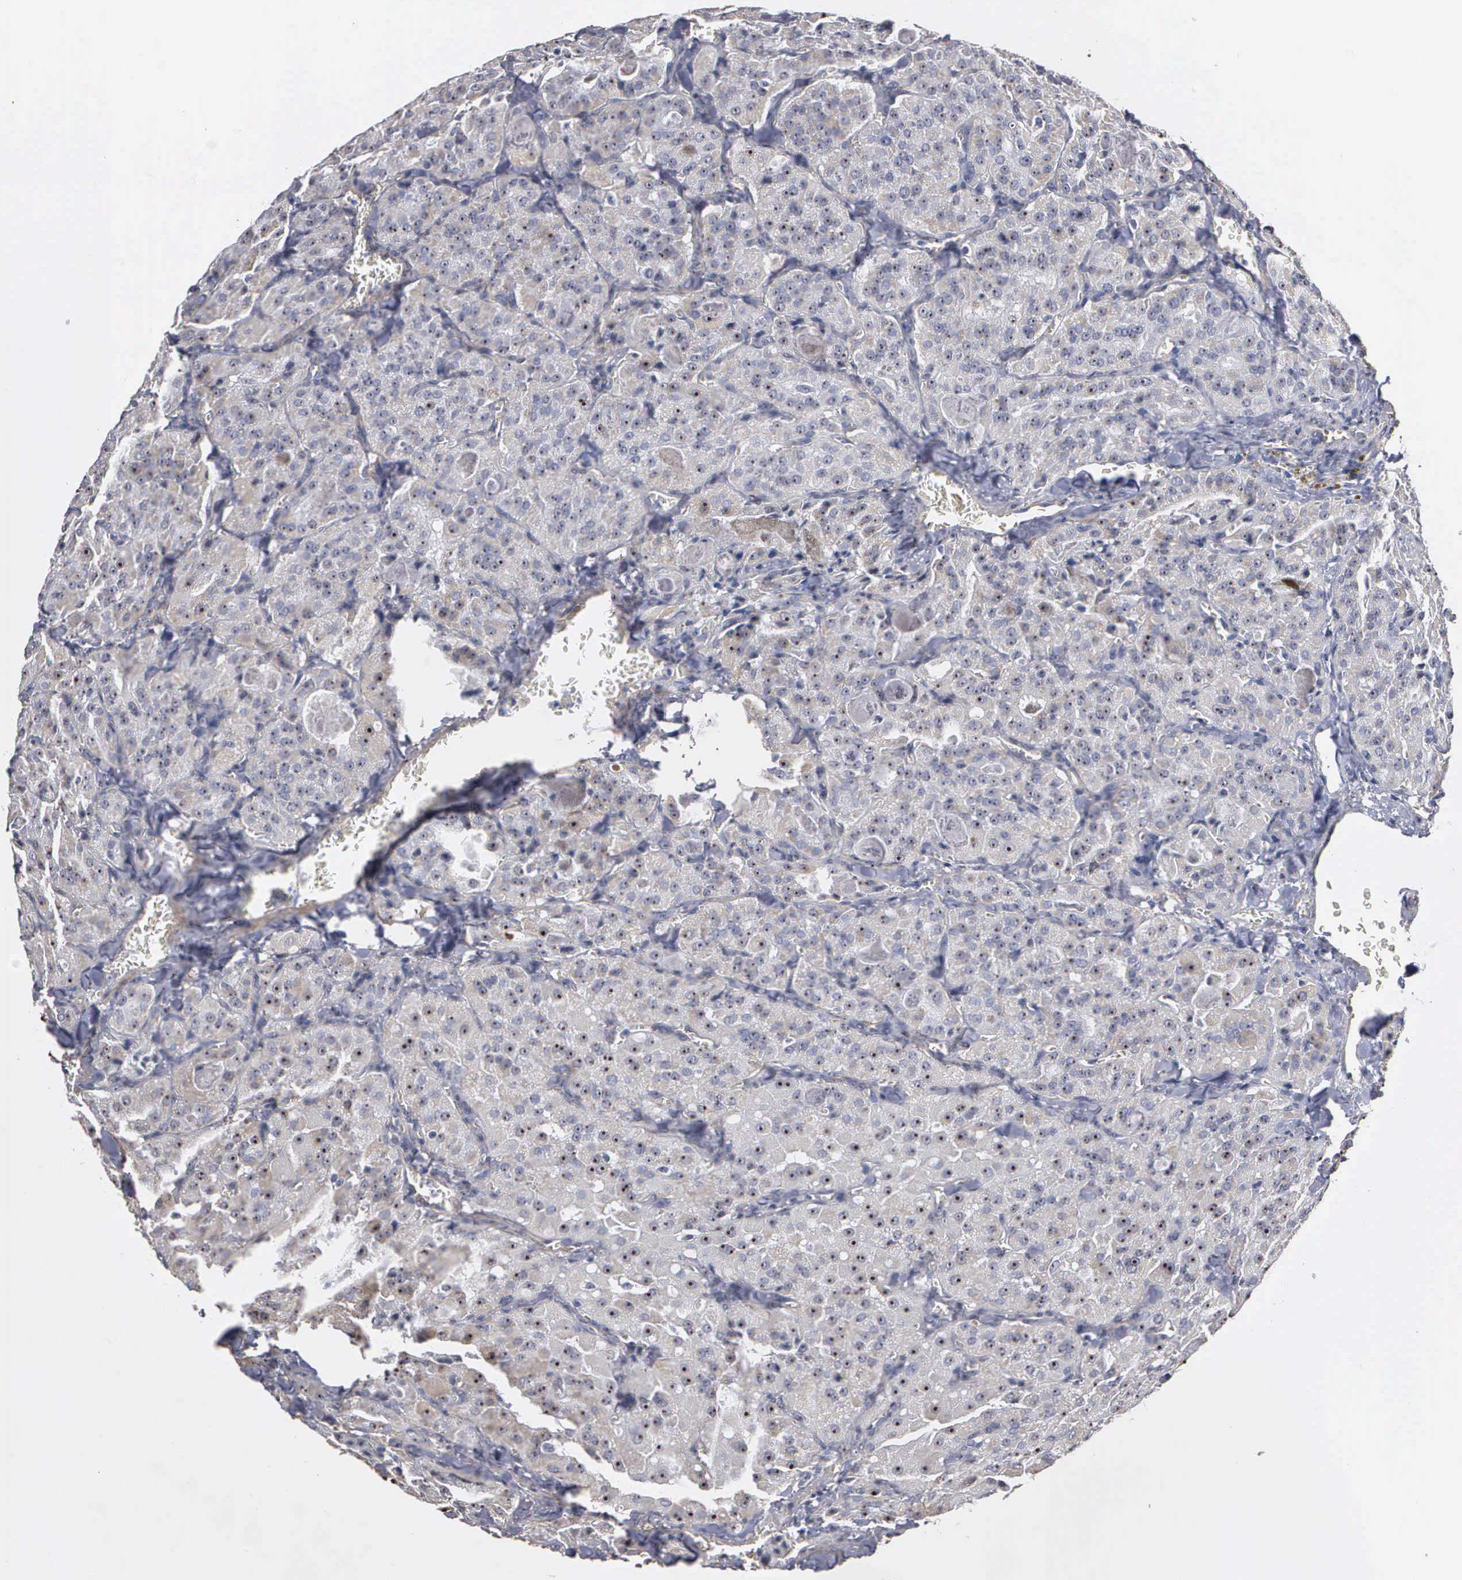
{"staining": {"intensity": "weak", "quantity": "25%-75%", "location": "cytoplasmic/membranous,nuclear"}, "tissue": "thyroid cancer", "cell_type": "Tumor cells", "image_type": "cancer", "snomed": [{"axis": "morphology", "description": "Carcinoma, NOS"}, {"axis": "topography", "description": "Thyroid gland"}], "caption": "Immunohistochemical staining of thyroid cancer reveals low levels of weak cytoplasmic/membranous and nuclear staining in about 25%-75% of tumor cells.", "gene": "NGDN", "patient": {"sex": "male", "age": 76}}